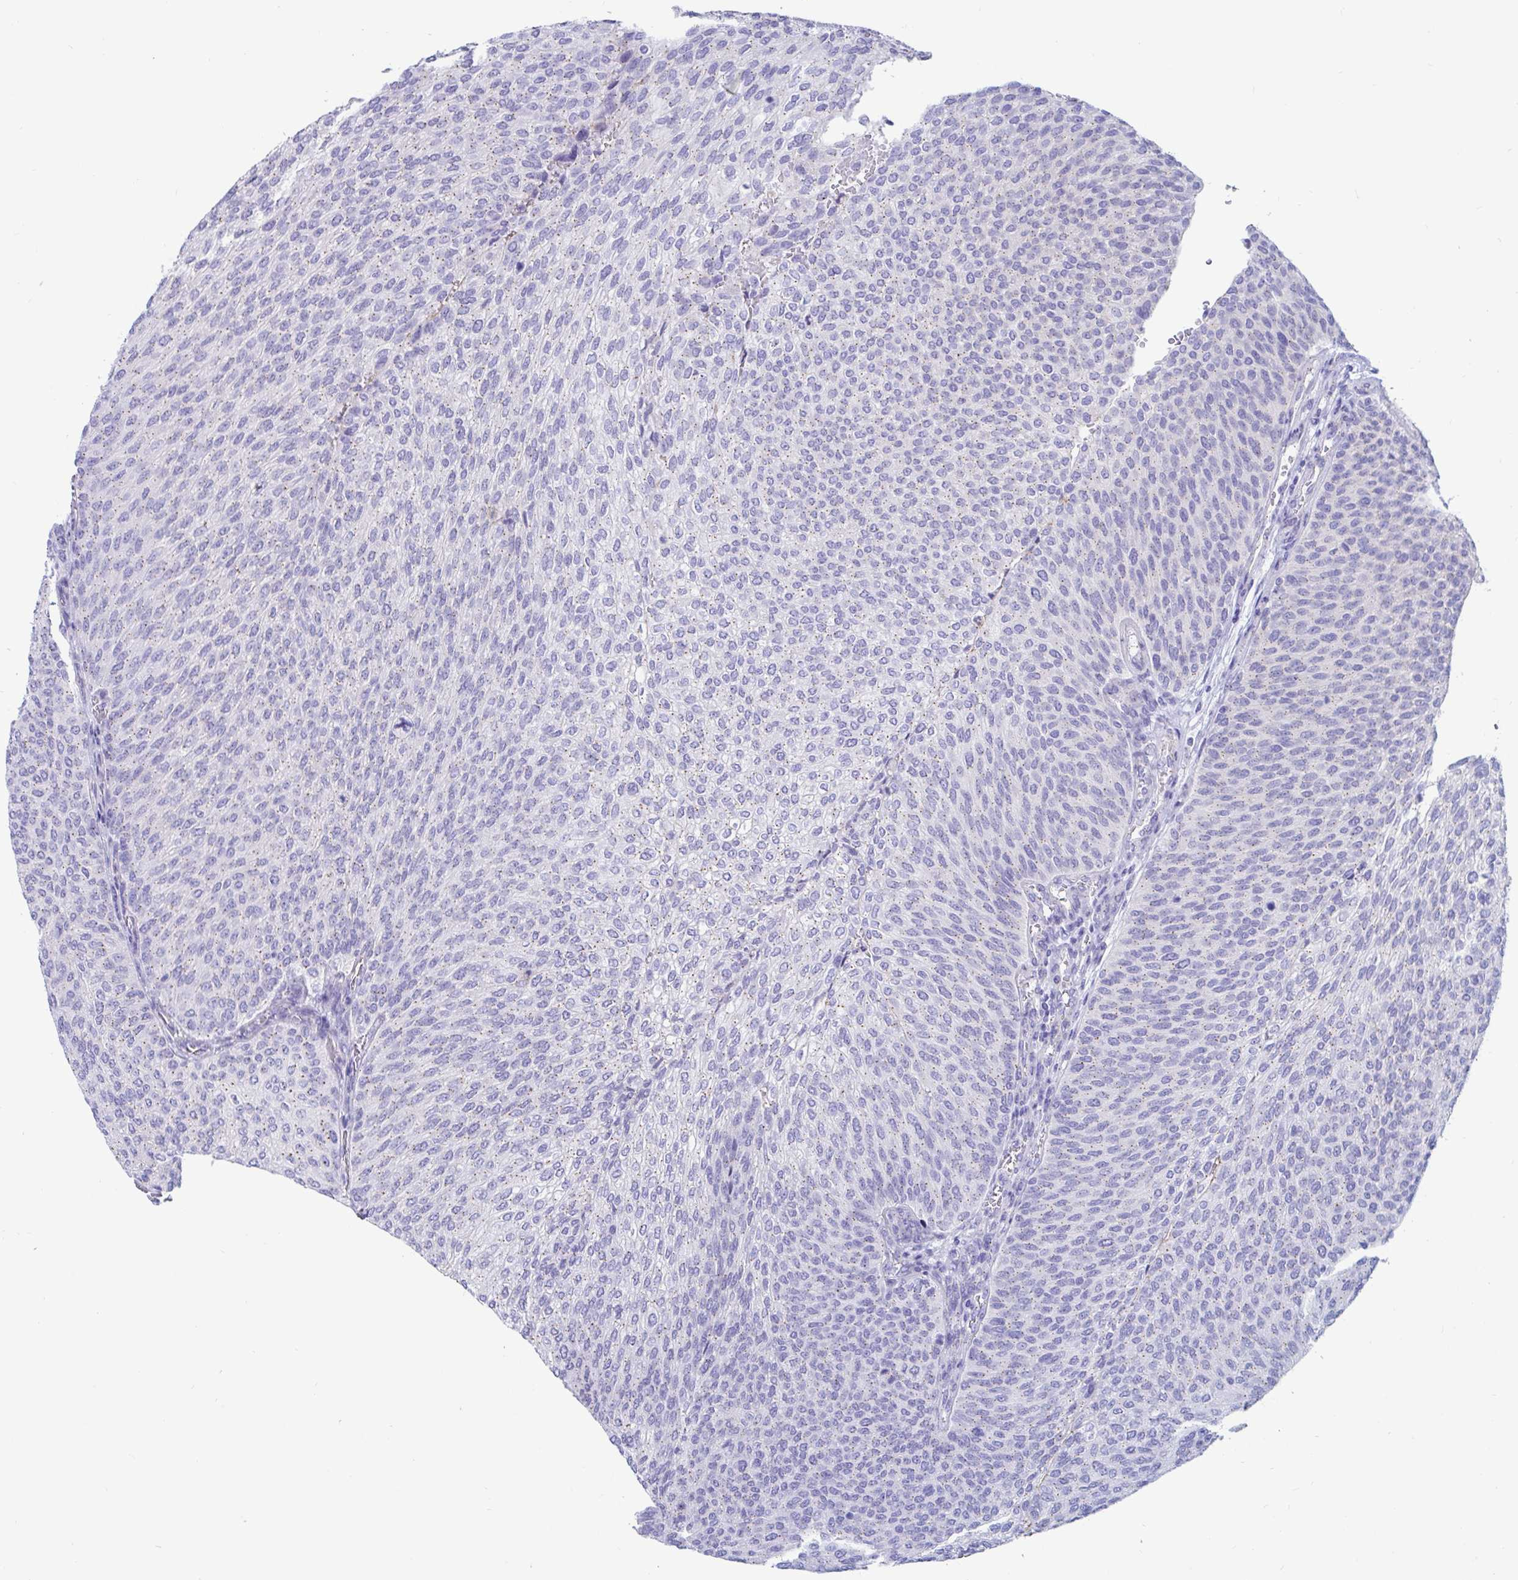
{"staining": {"intensity": "weak", "quantity": "25%-75%", "location": "cytoplasmic/membranous"}, "tissue": "urothelial cancer", "cell_type": "Tumor cells", "image_type": "cancer", "snomed": [{"axis": "morphology", "description": "Urothelial carcinoma, High grade"}, {"axis": "topography", "description": "Urinary bladder"}], "caption": "Immunohistochemistry micrograph of neoplastic tissue: human urothelial carcinoma (high-grade) stained using immunohistochemistry (IHC) shows low levels of weak protein expression localized specifically in the cytoplasmic/membranous of tumor cells, appearing as a cytoplasmic/membranous brown color.", "gene": "RNASE3", "patient": {"sex": "female", "age": 79}}